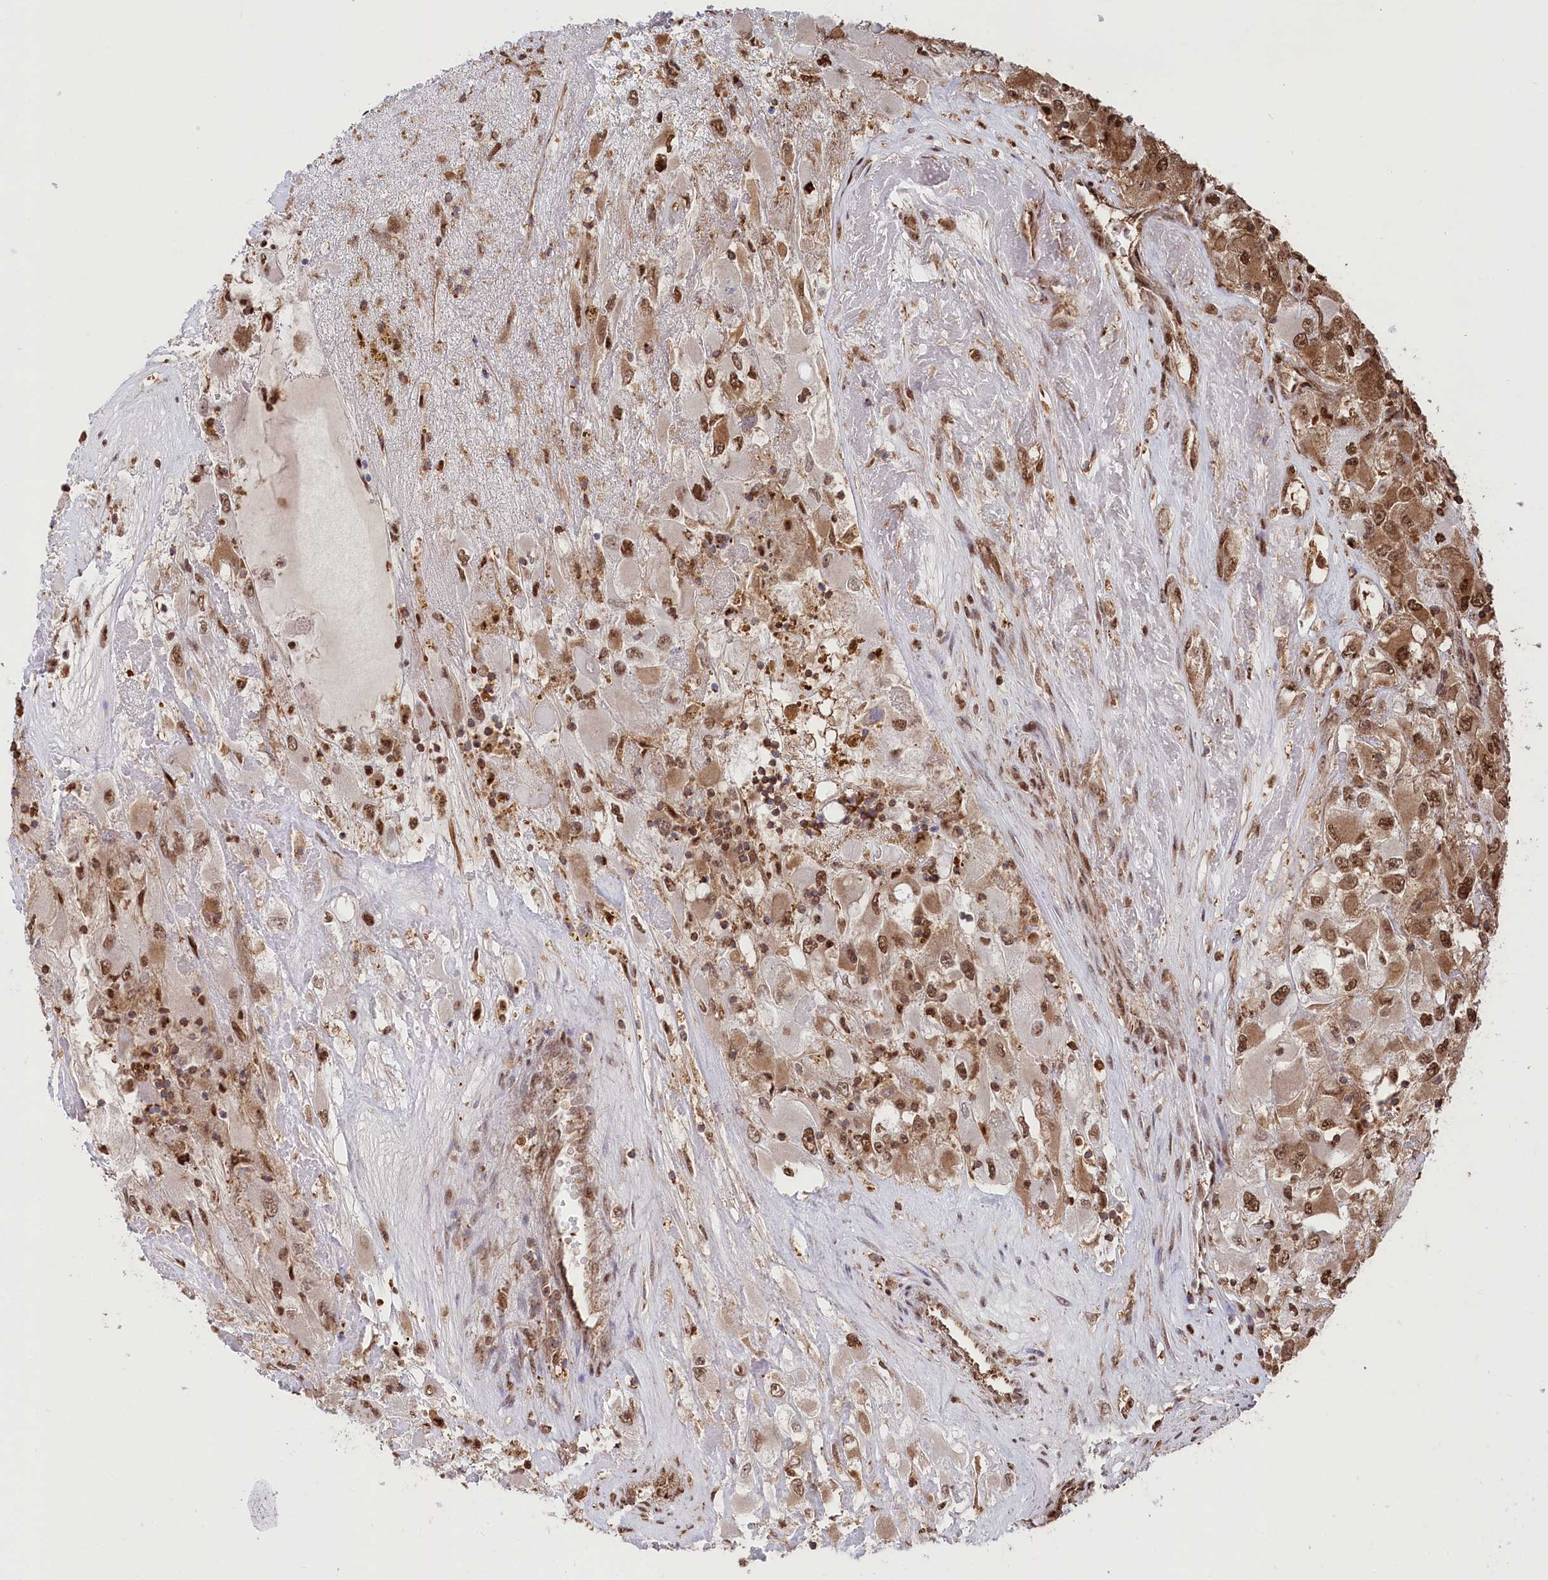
{"staining": {"intensity": "moderate", "quantity": ">75%", "location": "cytoplasmic/membranous,nuclear"}, "tissue": "renal cancer", "cell_type": "Tumor cells", "image_type": "cancer", "snomed": [{"axis": "morphology", "description": "Adenocarcinoma, NOS"}, {"axis": "topography", "description": "Kidney"}], "caption": "DAB immunohistochemical staining of adenocarcinoma (renal) demonstrates moderate cytoplasmic/membranous and nuclear protein expression in about >75% of tumor cells.", "gene": "PSMA1", "patient": {"sex": "female", "age": 52}}